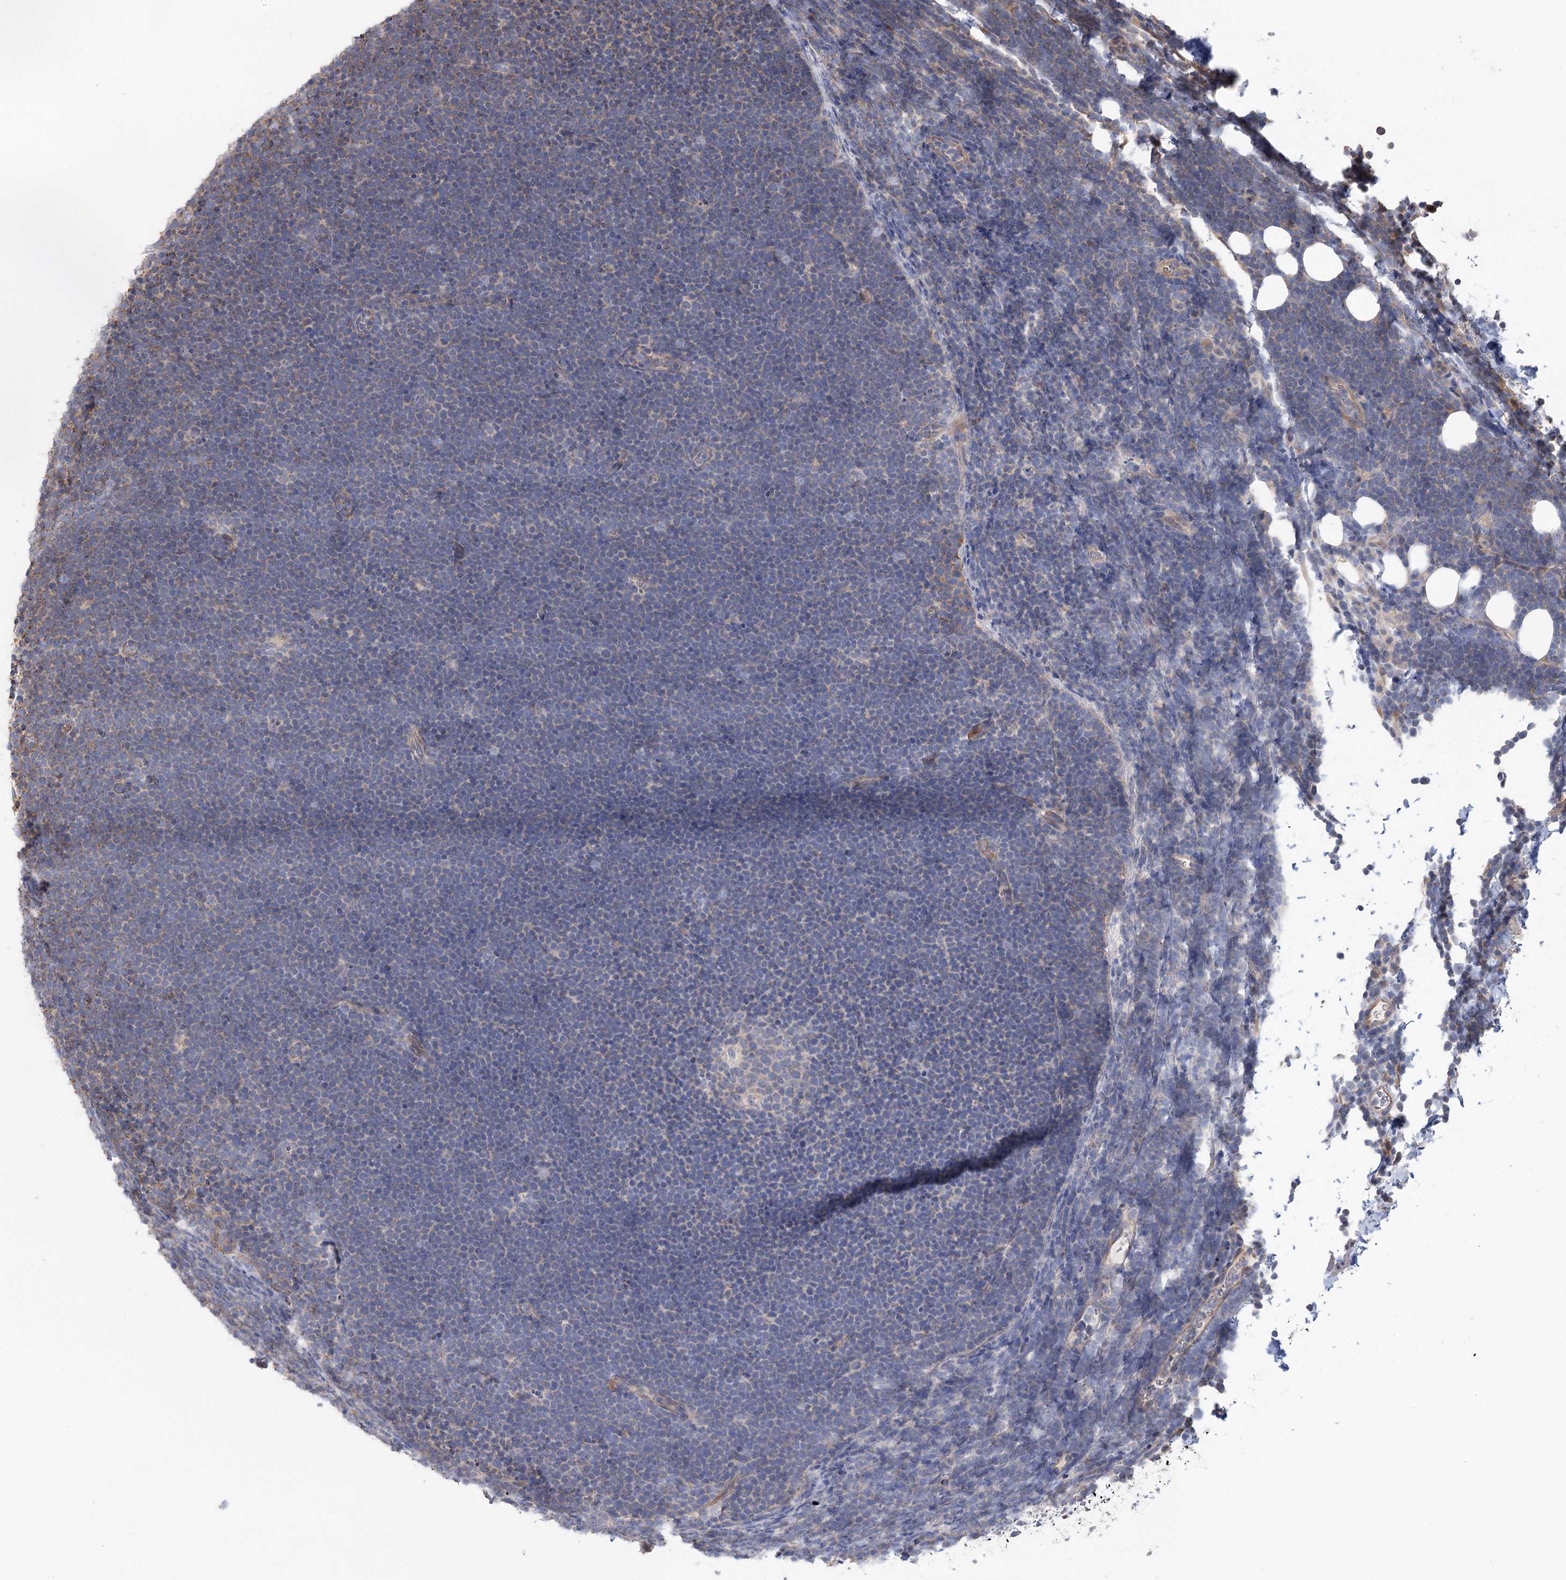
{"staining": {"intensity": "weak", "quantity": "<25%", "location": "cytoplasmic/membranous"}, "tissue": "lymphoma", "cell_type": "Tumor cells", "image_type": "cancer", "snomed": [{"axis": "morphology", "description": "Malignant lymphoma, non-Hodgkin's type, High grade"}, {"axis": "topography", "description": "Lymph node"}], "caption": "Immunohistochemistry (IHC) of malignant lymphoma, non-Hodgkin's type (high-grade) shows no positivity in tumor cells. (DAB immunohistochemistry visualized using brightfield microscopy, high magnification).", "gene": "RWDD4", "patient": {"sex": "male", "age": 13}}